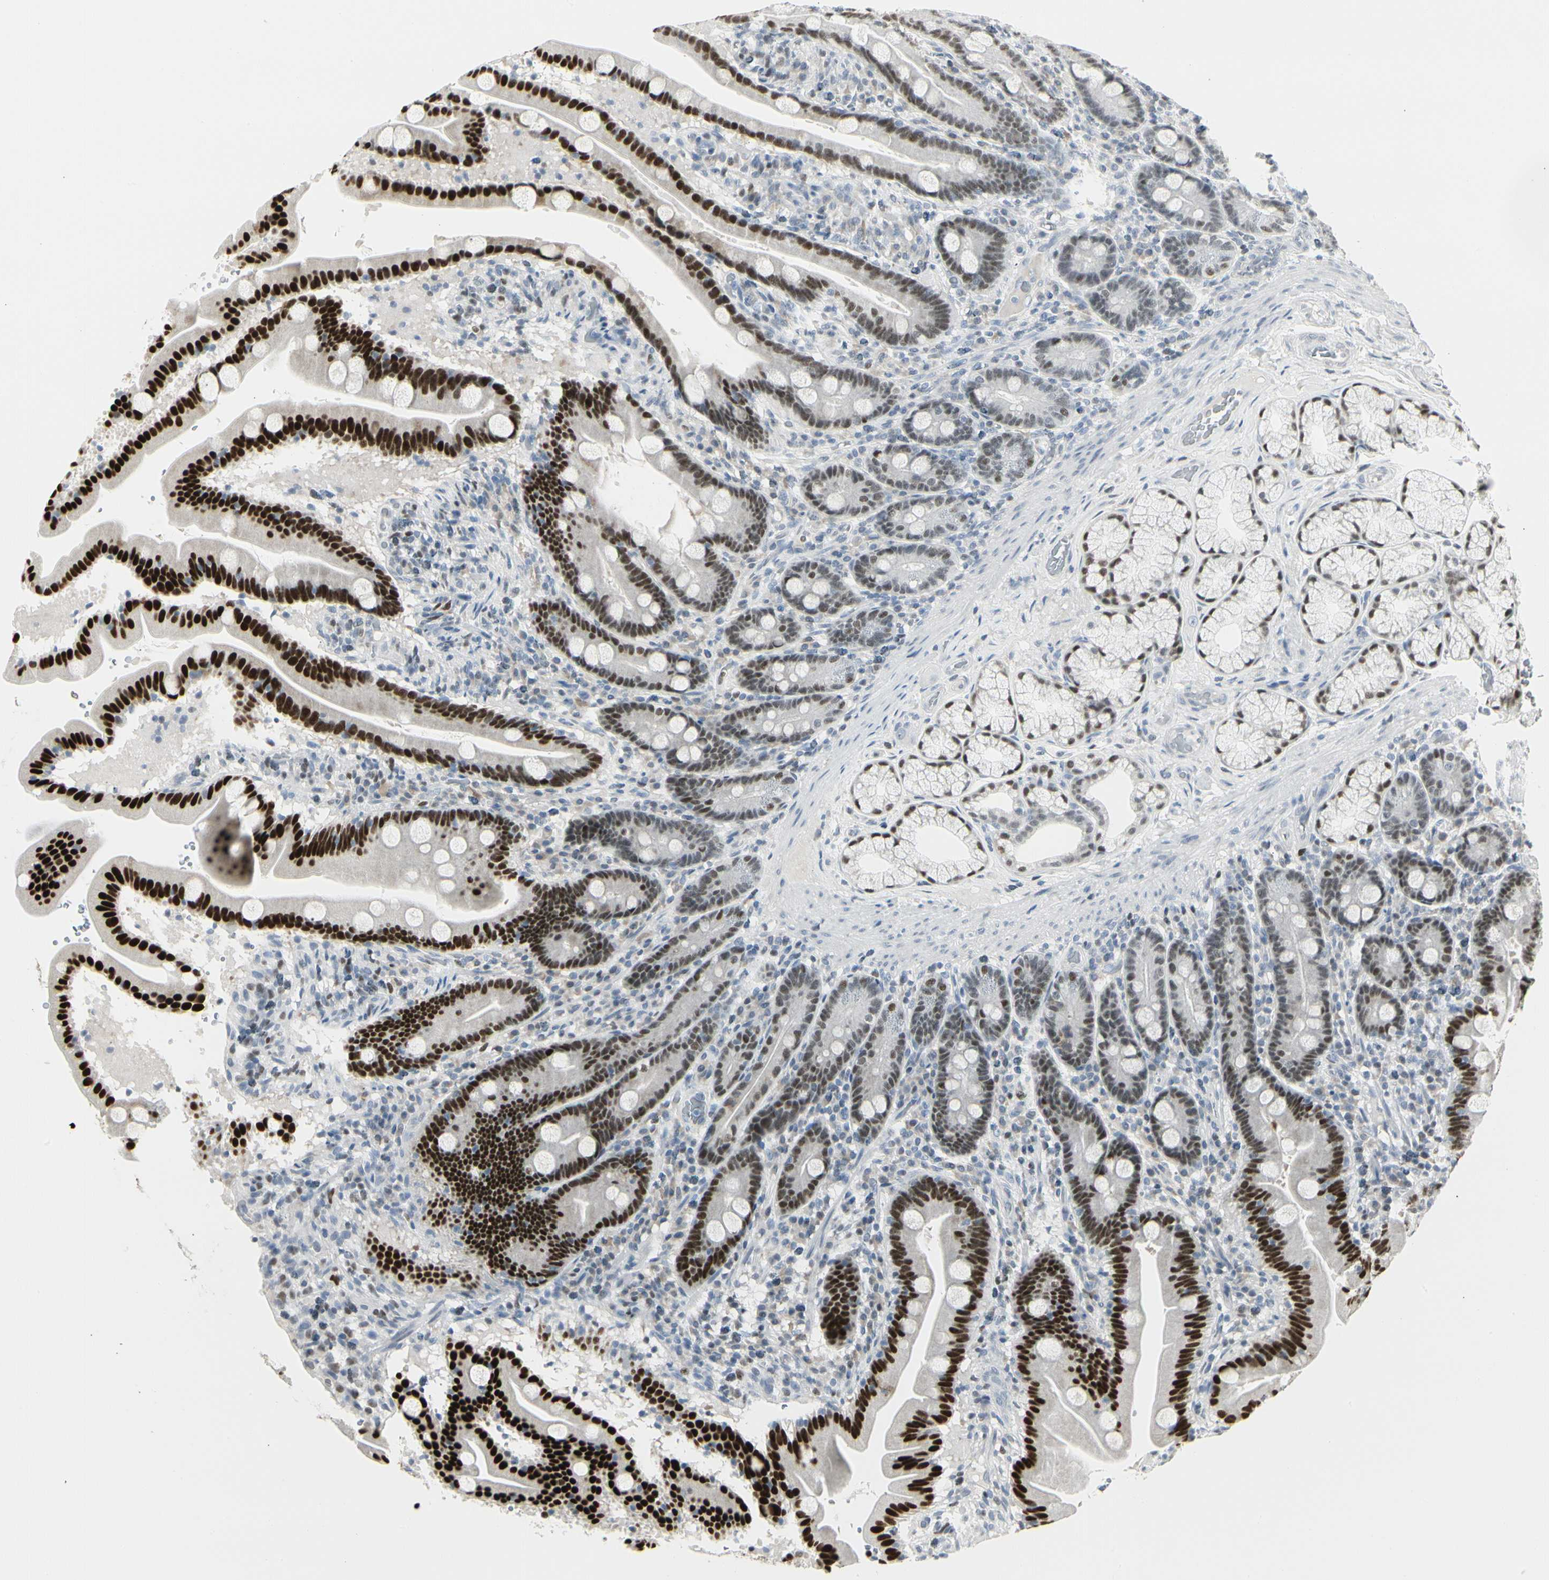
{"staining": {"intensity": "strong", "quantity": ">75%", "location": "nuclear"}, "tissue": "duodenum", "cell_type": "Glandular cells", "image_type": "normal", "snomed": [{"axis": "morphology", "description": "Normal tissue, NOS"}, {"axis": "topography", "description": "Duodenum"}], "caption": "Immunohistochemical staining of benign duodenum demonstrates >75% levels of strong nuclear protein expression in about >75% of glandular cells.", "gene": "ZBTB7B", "patient": {"sex": "male", "age": 54}}